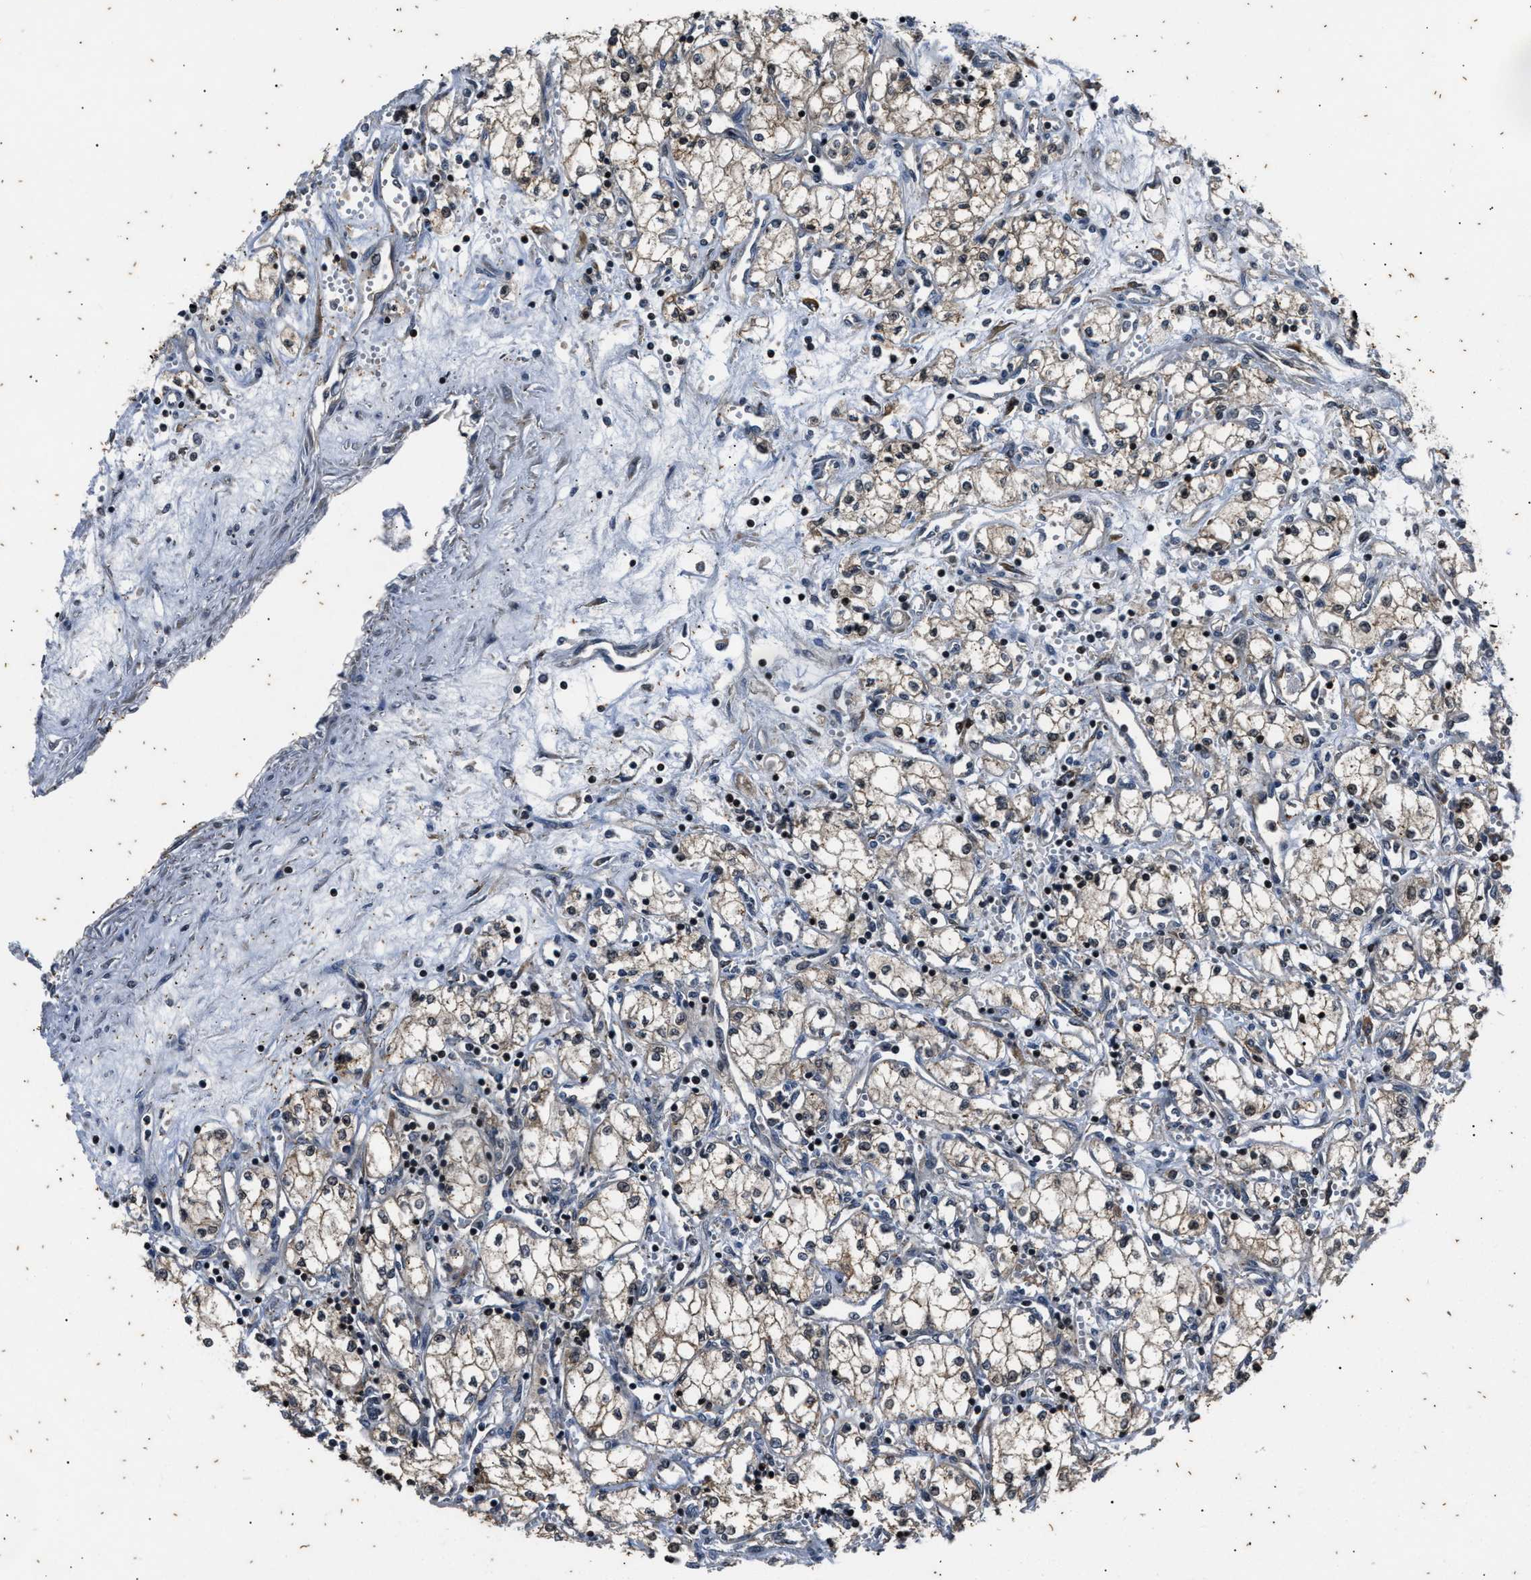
{"staining": {"intensity": "weak", "quantity": "25%-75%", "location": "cytoplasmic/membranous"}, "tissue": "renal cancer", "cell_type": "Tumor cells", "image_type": "cancer", "snomed": [{"axis": "morphology", "description": "Adenocarcinoma, NOS"}, {"axis": "topography", "description": "Kidney"}], "caption": "This histopathology image displays renal adenocarcinoma stained with immunohistochemistry to label a protein in brown. The cytoplasmic/membranous of tumor cells show weak positivity for the protein. Nuclei are counter-stained blue.", "gene": "PTPN7", "patient": {"sex": "male", "age": 59}}